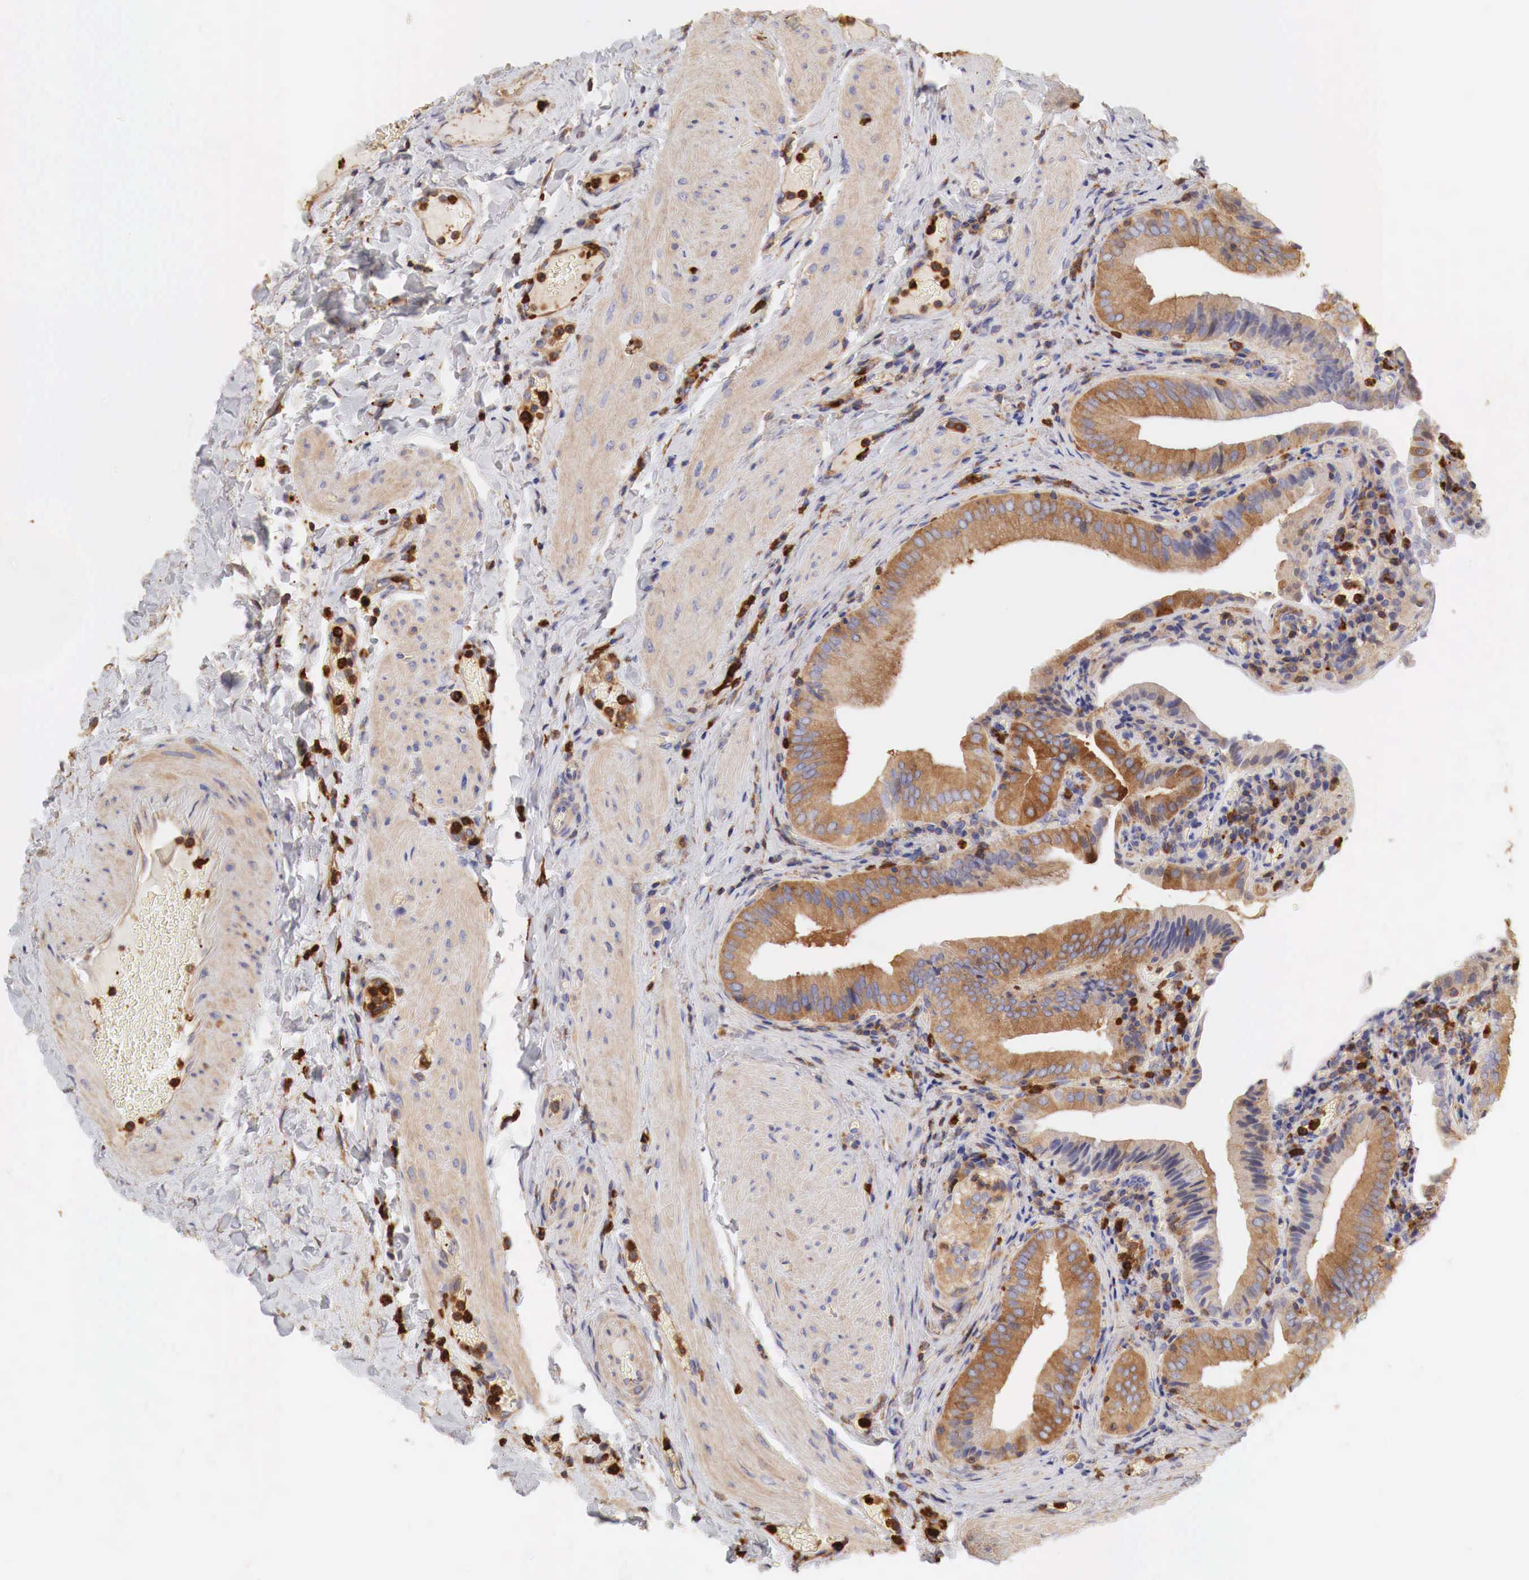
{"staining": {"intensity": "moderate", "quantity": ">75%", "location": "cytoplasmic/membranous"}, "tissue": "gallbladder", "cell_type": "Glandular cells", "image_type": "normal", "snomed": [{"axis": "morphology", "description": "Normal tissue, NOS"}, {"axis": "topography", "description": "Gallbladder"}], "caption": "Immunohistochemical staining of benign human gallbladder demonstrates medium levels of moderate cytoplasmic/membranous expression in about >75% of glandular cells.", "gene": "G6PD", "patient": {"sex": "female", "age": 76}}